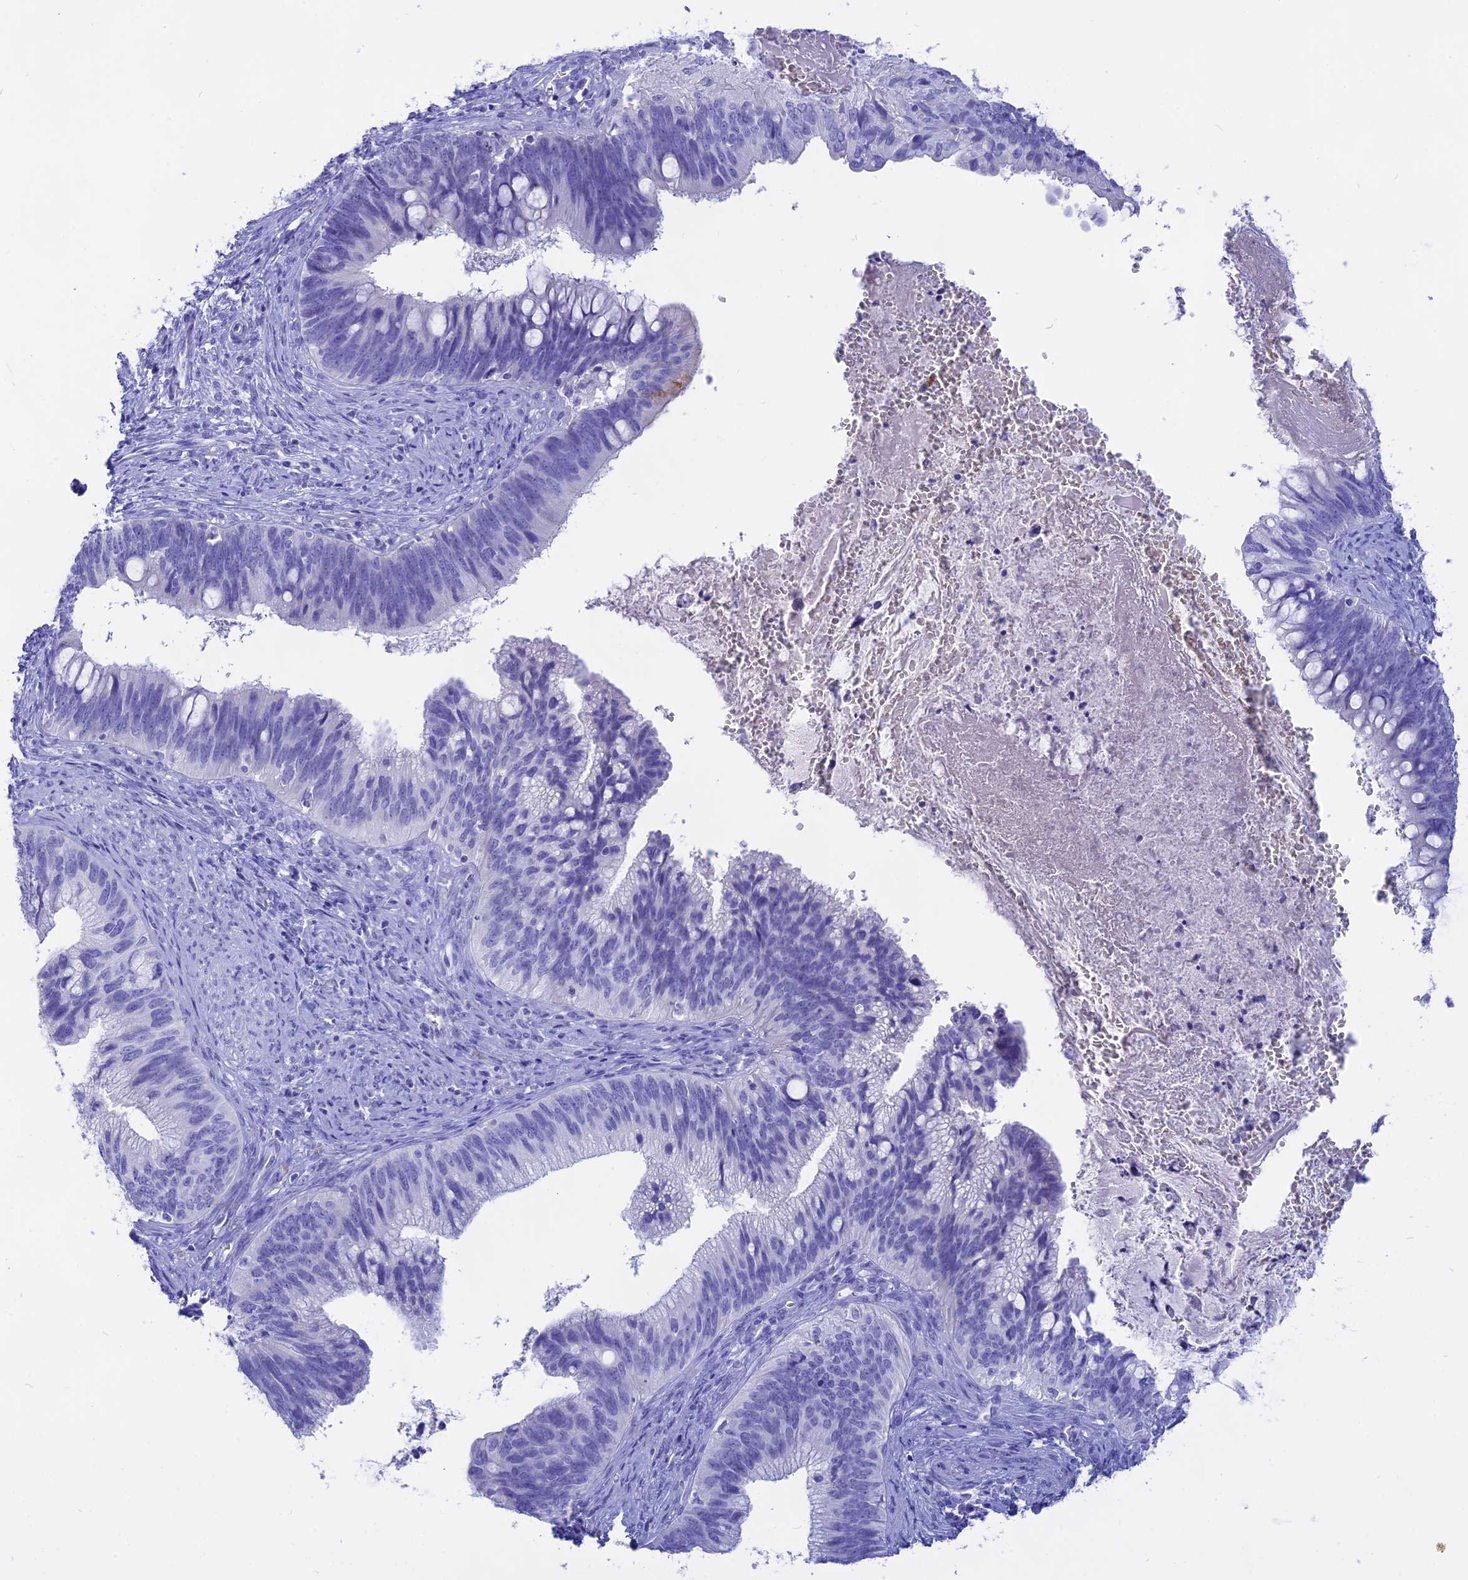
{"staining": {"intensity": "negative", "quantity": "none", "location": "none"}, "tissue": "cervical cancer", "cell_type": "Tumor cells", "image_type": "cancer", "snomed": [{"axis": "morphology", "description": "Adenocarcinoma, NOS"}, {"axis": "topography", "description": "Cervix"}], "caption": "Tumor cells are negative for brown protein staining in cervical cancer (adenocarcinoma).", "gene": "ISCA1", "patient": {"sex": "female", "age": 42}}